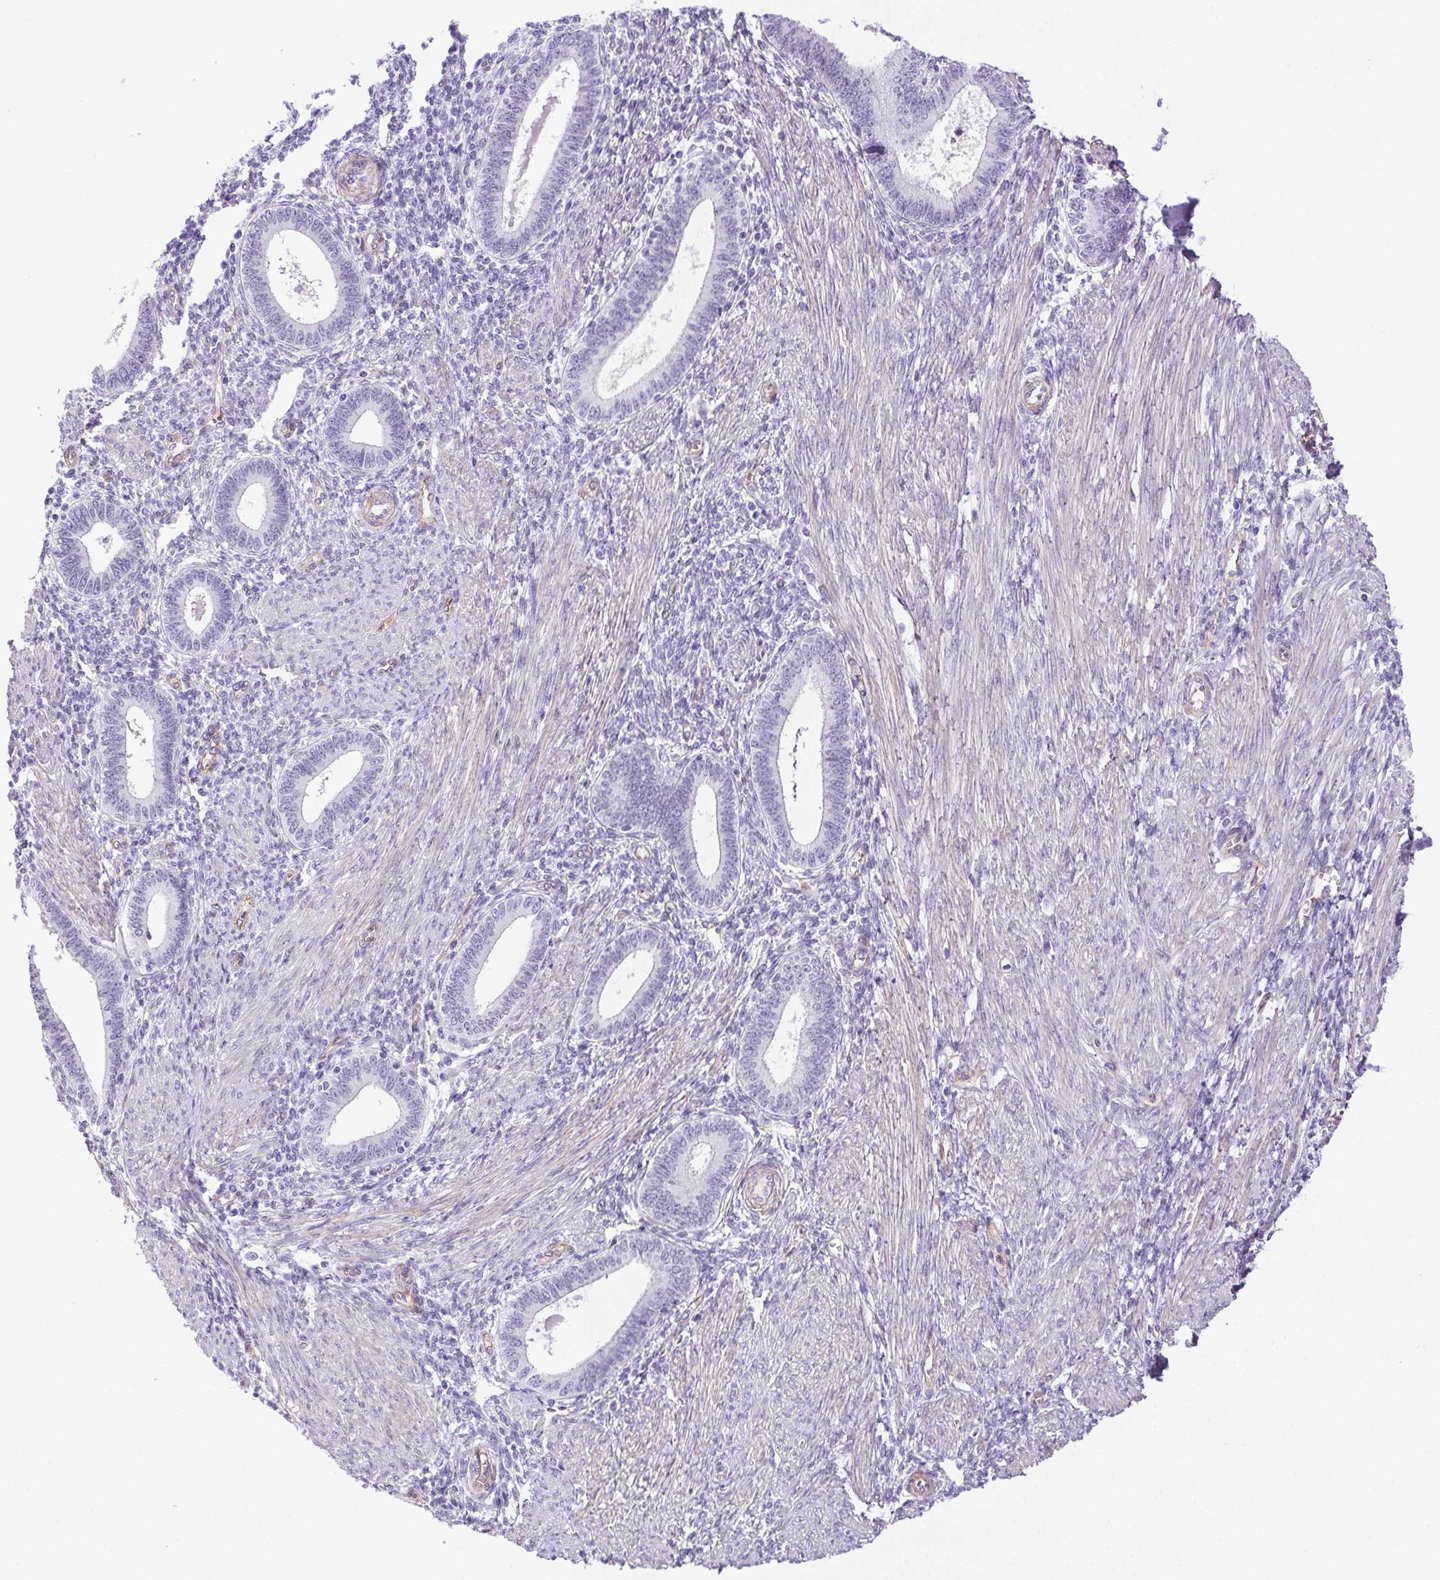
{"staining": {"intensity": "negative", "quantity": "none", "location": "none"}, "tissue": "endometrium", "cell_type": "Cells in endometrial stroma", "image_type": "normal", "snomed": [{"axis": "morphology", "description": "Normal tissue, NOS"}, {"axis": "topography", "description": "Endometrium"}], "caption": "Cells in endometrial stroma show no significant staining in benign endometrium.", "gene": "SHCBP1L", "patient": {"sex": "female", "age": 42}}